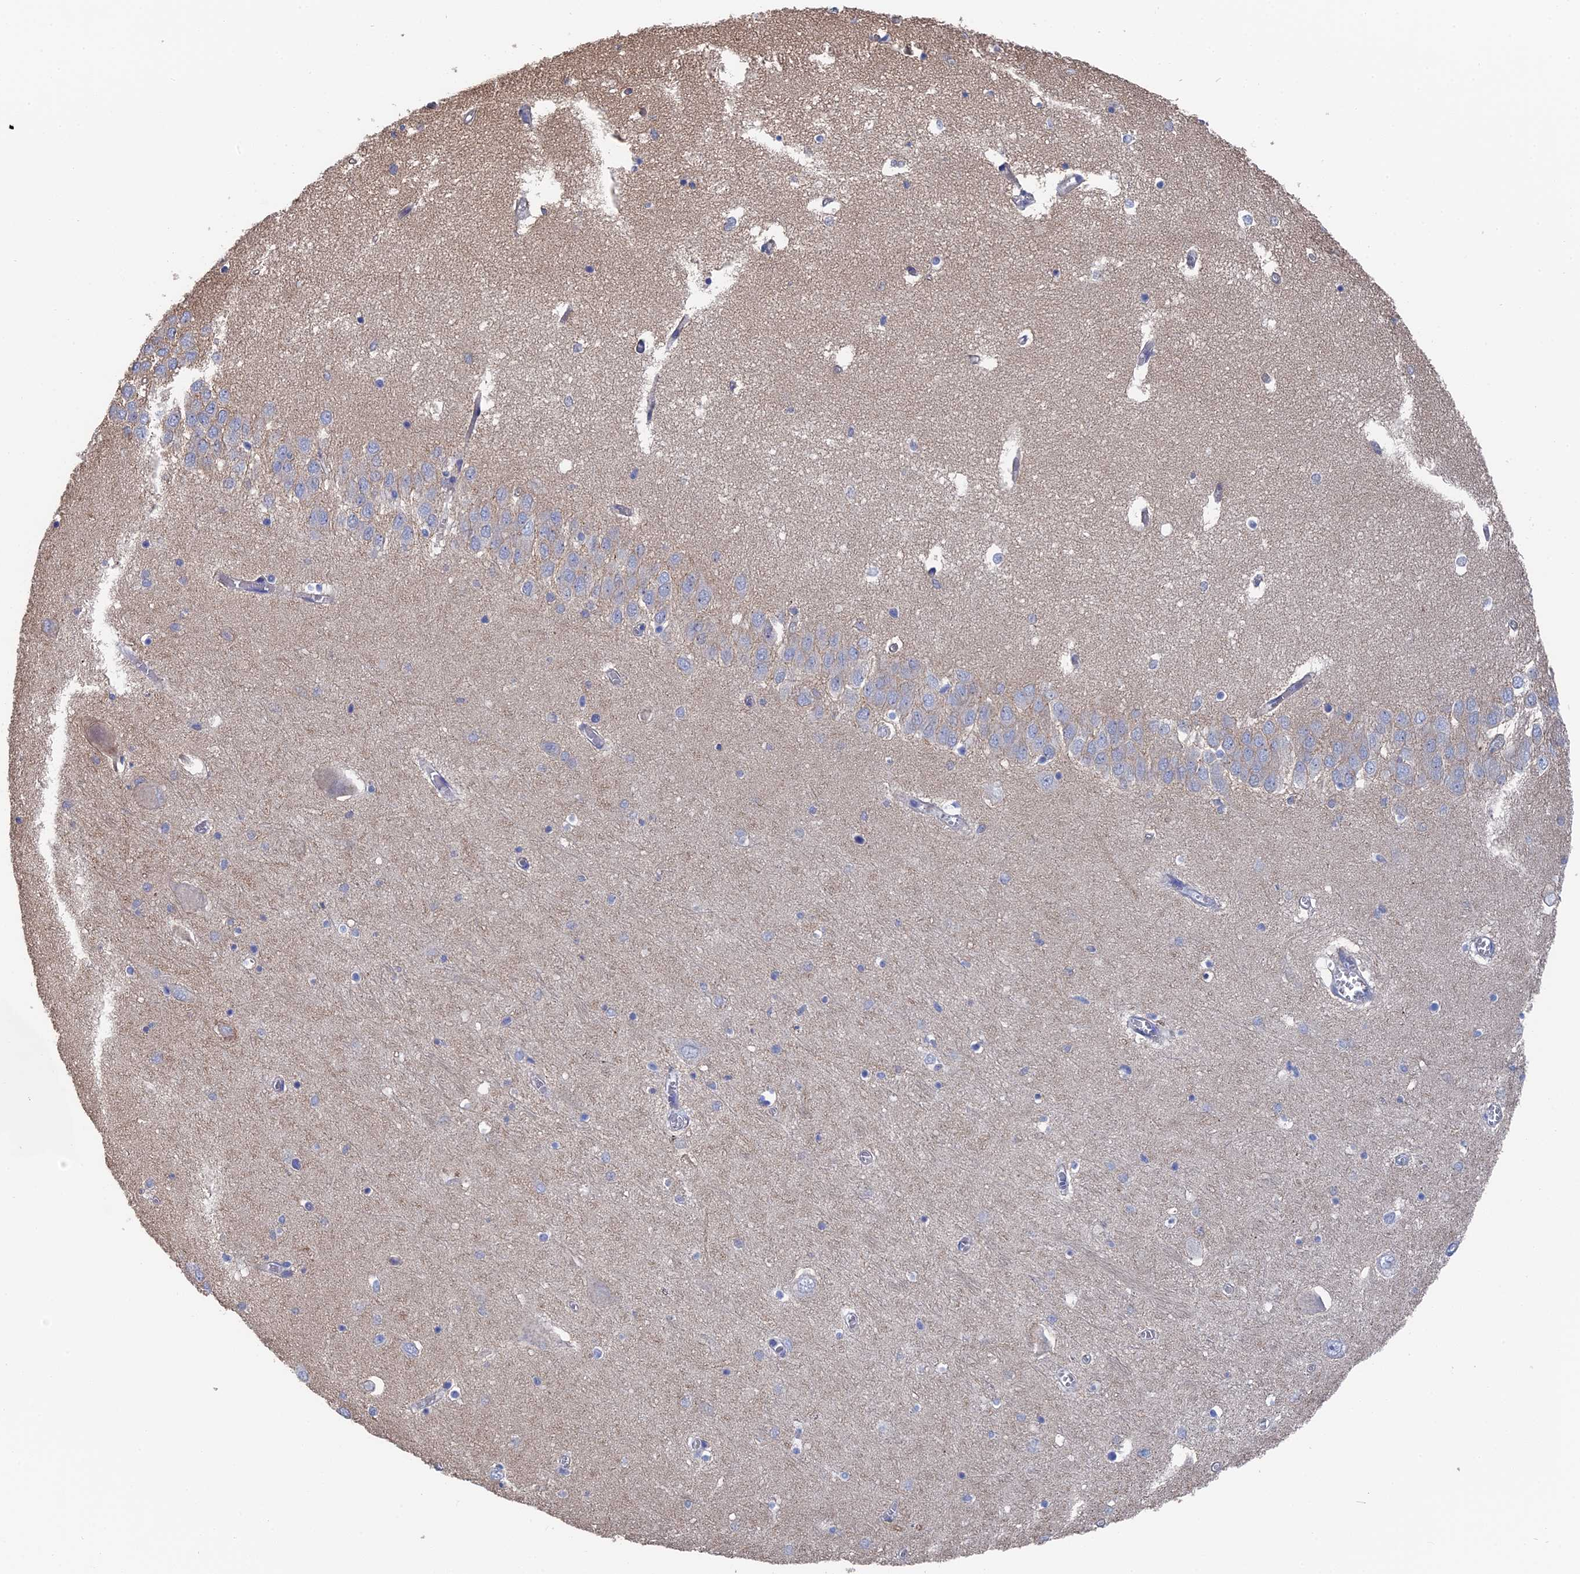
{"staining": {"intensity": "negative", "quantity": "none", "location": "none"}, "tissue": "hippocampus", "cell_type": "Glial cells", "image_type": "normal", "snomed": [{"axis": "morphology", "description": "Normal tissue, NOS"}, {"axis": "topography", "description": "Hippocampus"}], "caption": "The image reveals no staining of glial cells in benign hippocampus. (Brightfield microscopy of DAB (3,3'-diaminobenzidine) IHC at high magnification).", "gene": "TSSC4", "patient": {"sex": "male", "age": 70}}